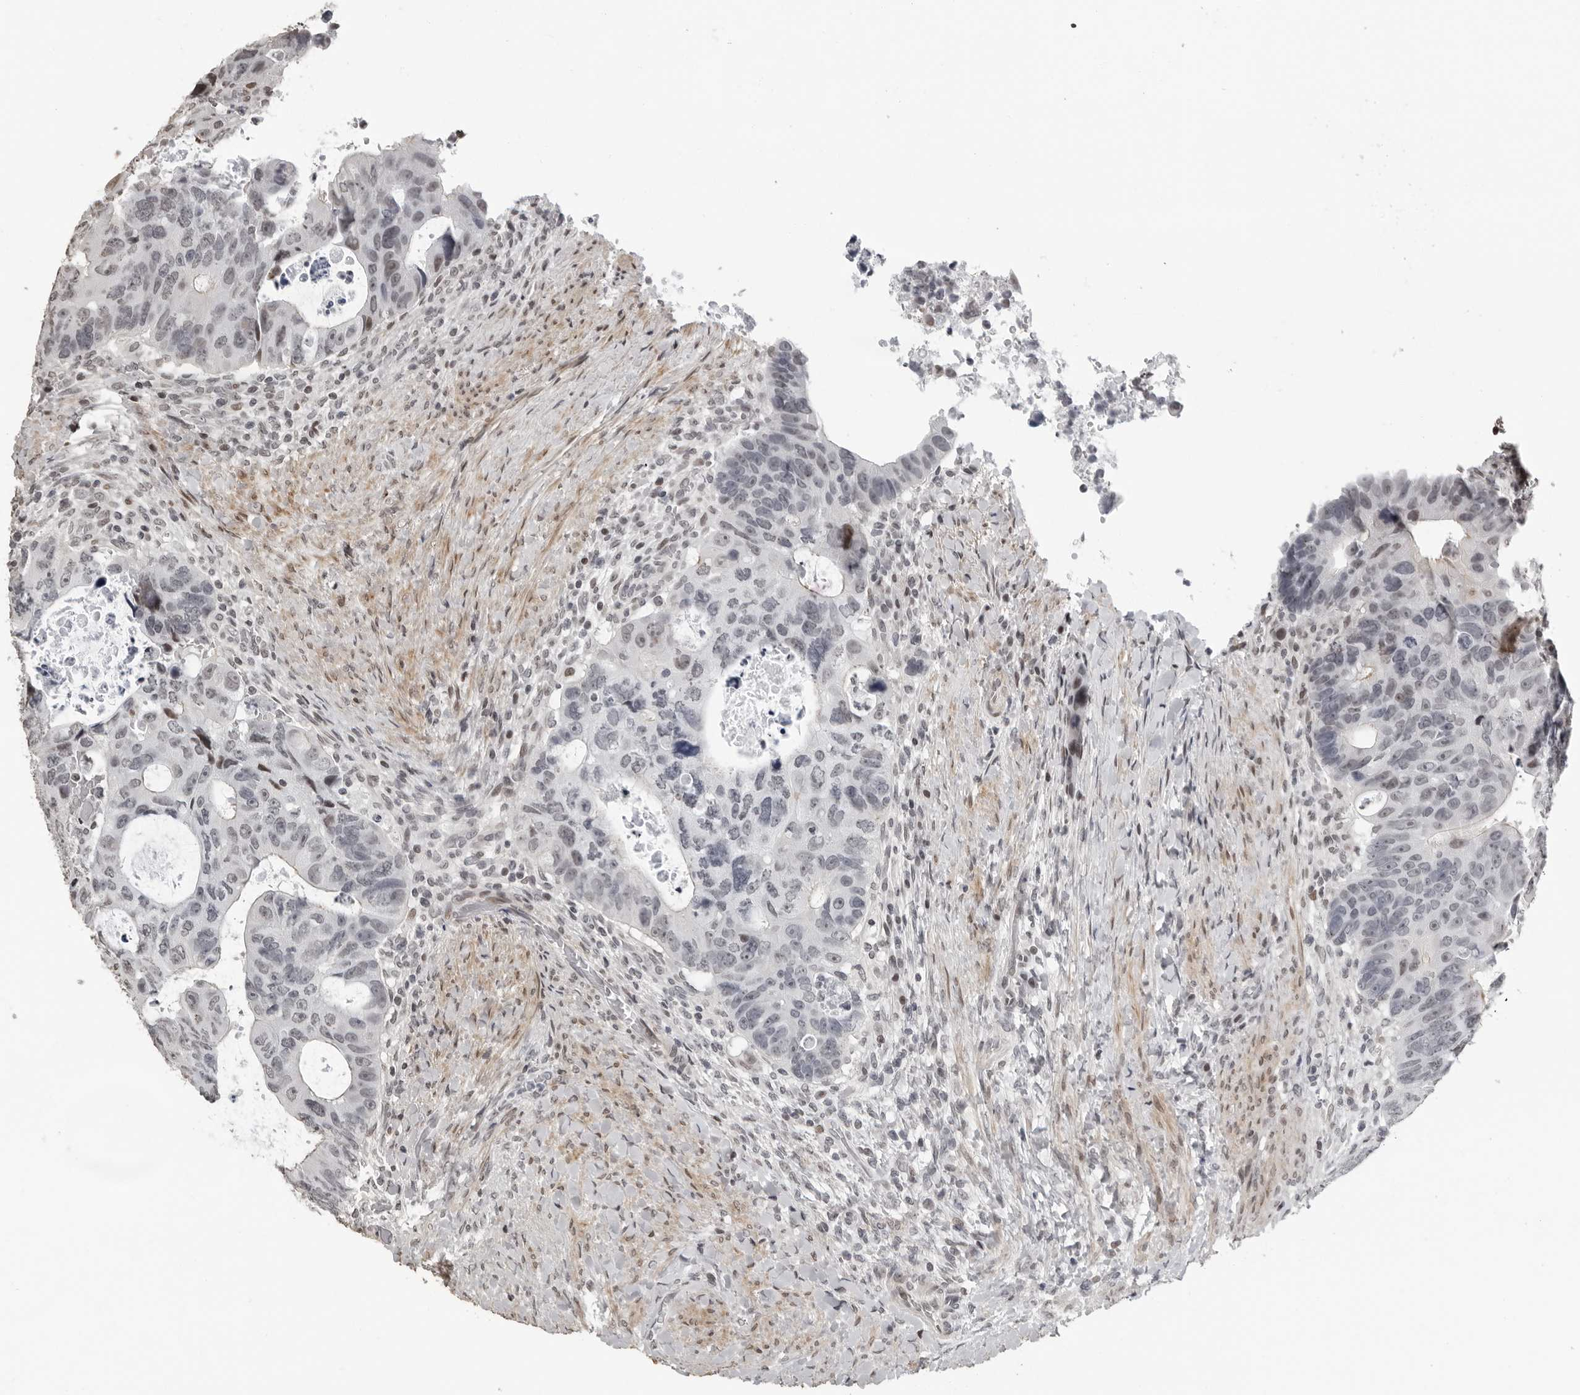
{"staining": {"intensity": "negative", "quantity": "none", "location": "none"}, "tissue": "colorectal cancer", "cell_type": "Tumor cells", "image_type": "cancer", "snomed": [{"axis": "morphology", "description": "Adenocarcinoma, NOS"}, {"axis": "topography", "description": "Rectum"}], "caption": "IHC micrograph of neoplastic tissue: human colorectal cancer (adenocarcinoma) stained with DAB (3,3'-diaminobenzidine) shows no significant protein staining in tumor cells.", "gene": "ORC1", "patient": {"sex": "male", "age": 59}}